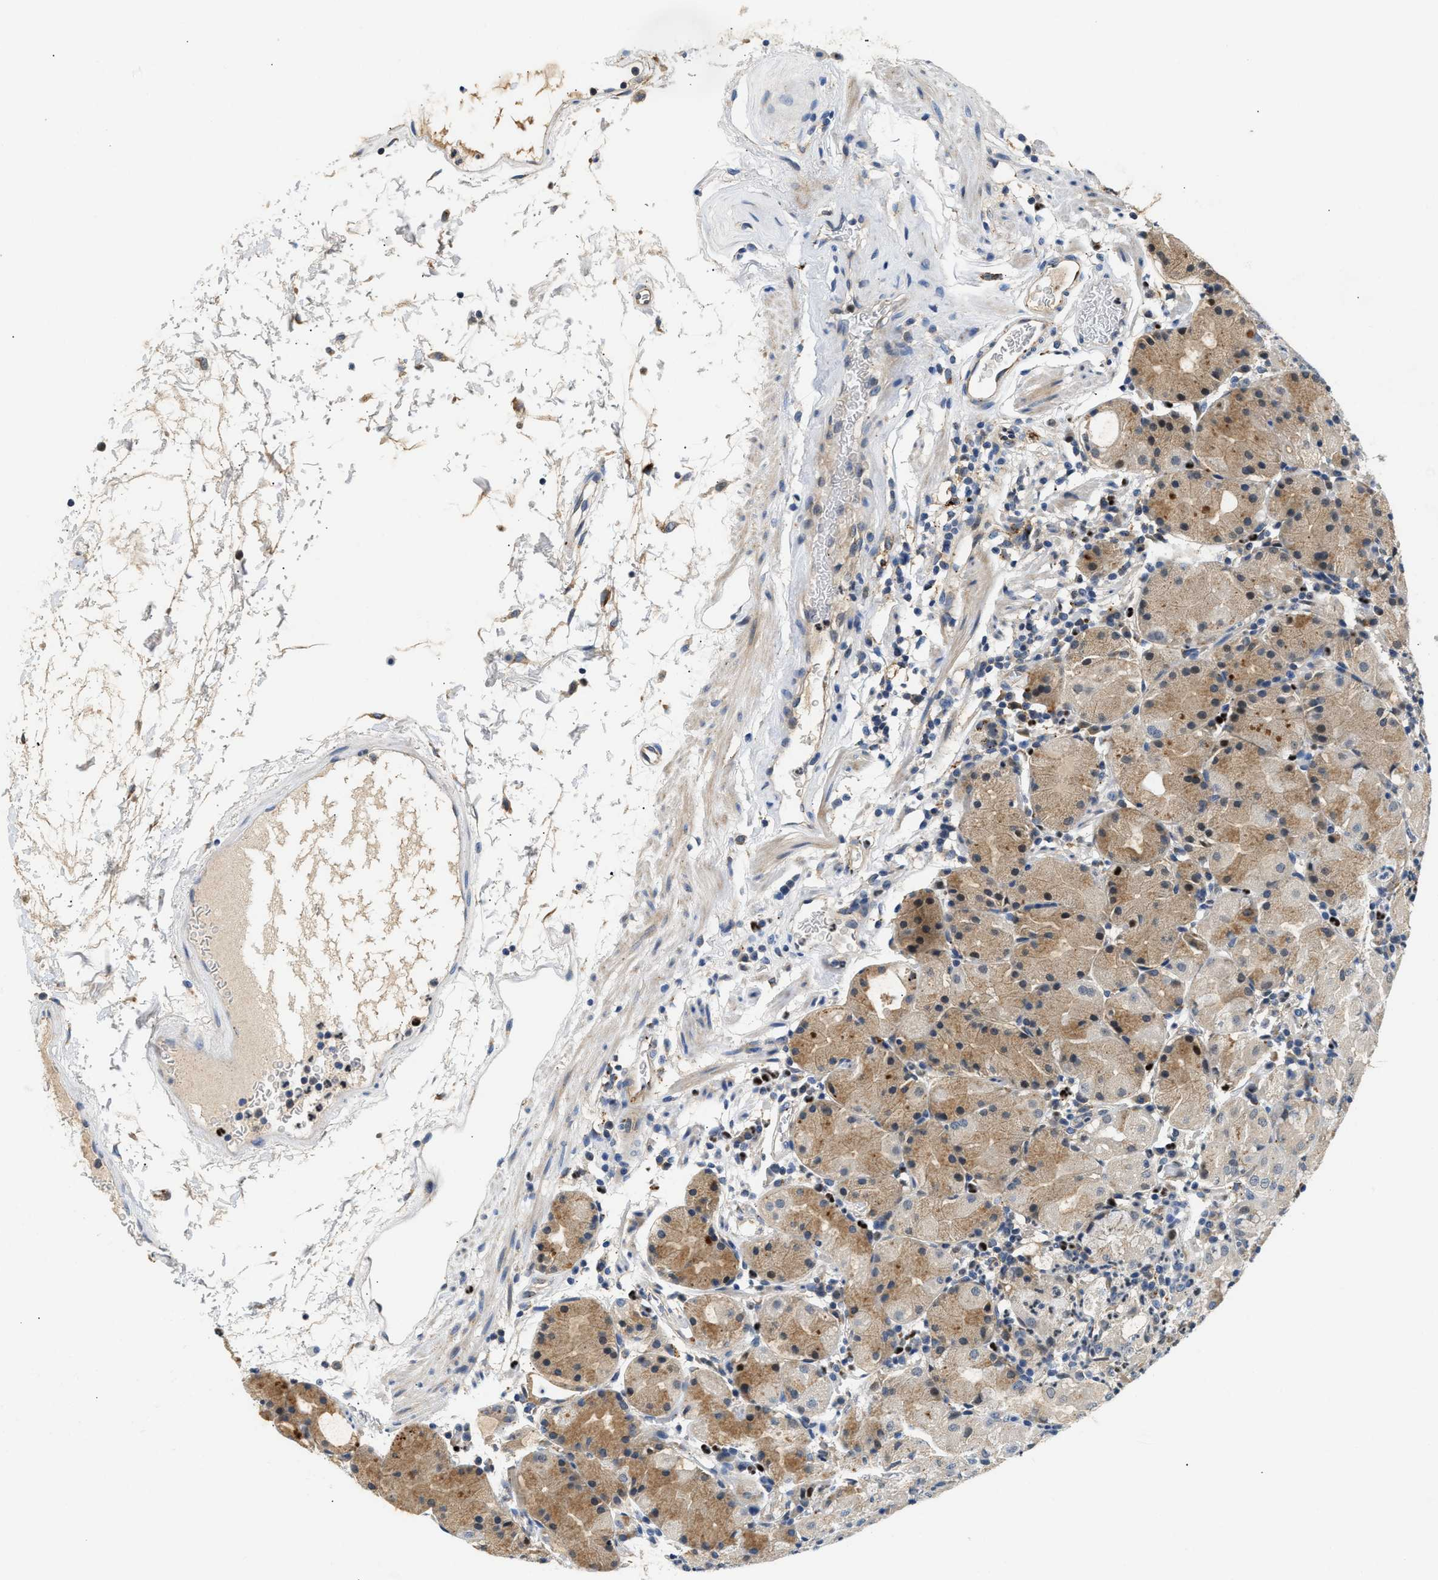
{"staining": {"intensity": "weak", "quantity": "25%-75%", "location": "cytoplasmic/membranous"}, "tissue": "stomach", "cell_type": "Glandular cells", "image_type": "normal", "snomed": [{"axis": "morphology", "description": "Normal tissue, NOS"}, {"axis": "topography", "description": "Stomach"}, {"axis": "topography", "description": "Stomach, lower"}], "caption": "DAB (3,3'-diaminobenzidine) immunohistochemical staining of normal stomach shows weak cytoplasmic/membranous protein staining in approximately 25%-75% of glandular cells. (DAB (3,3'-diaminobenzidine) IHC with brightfield microscopy, high magnification).", "gene": "PPM1L", "patient": {"sex": "female", "age": 75}}